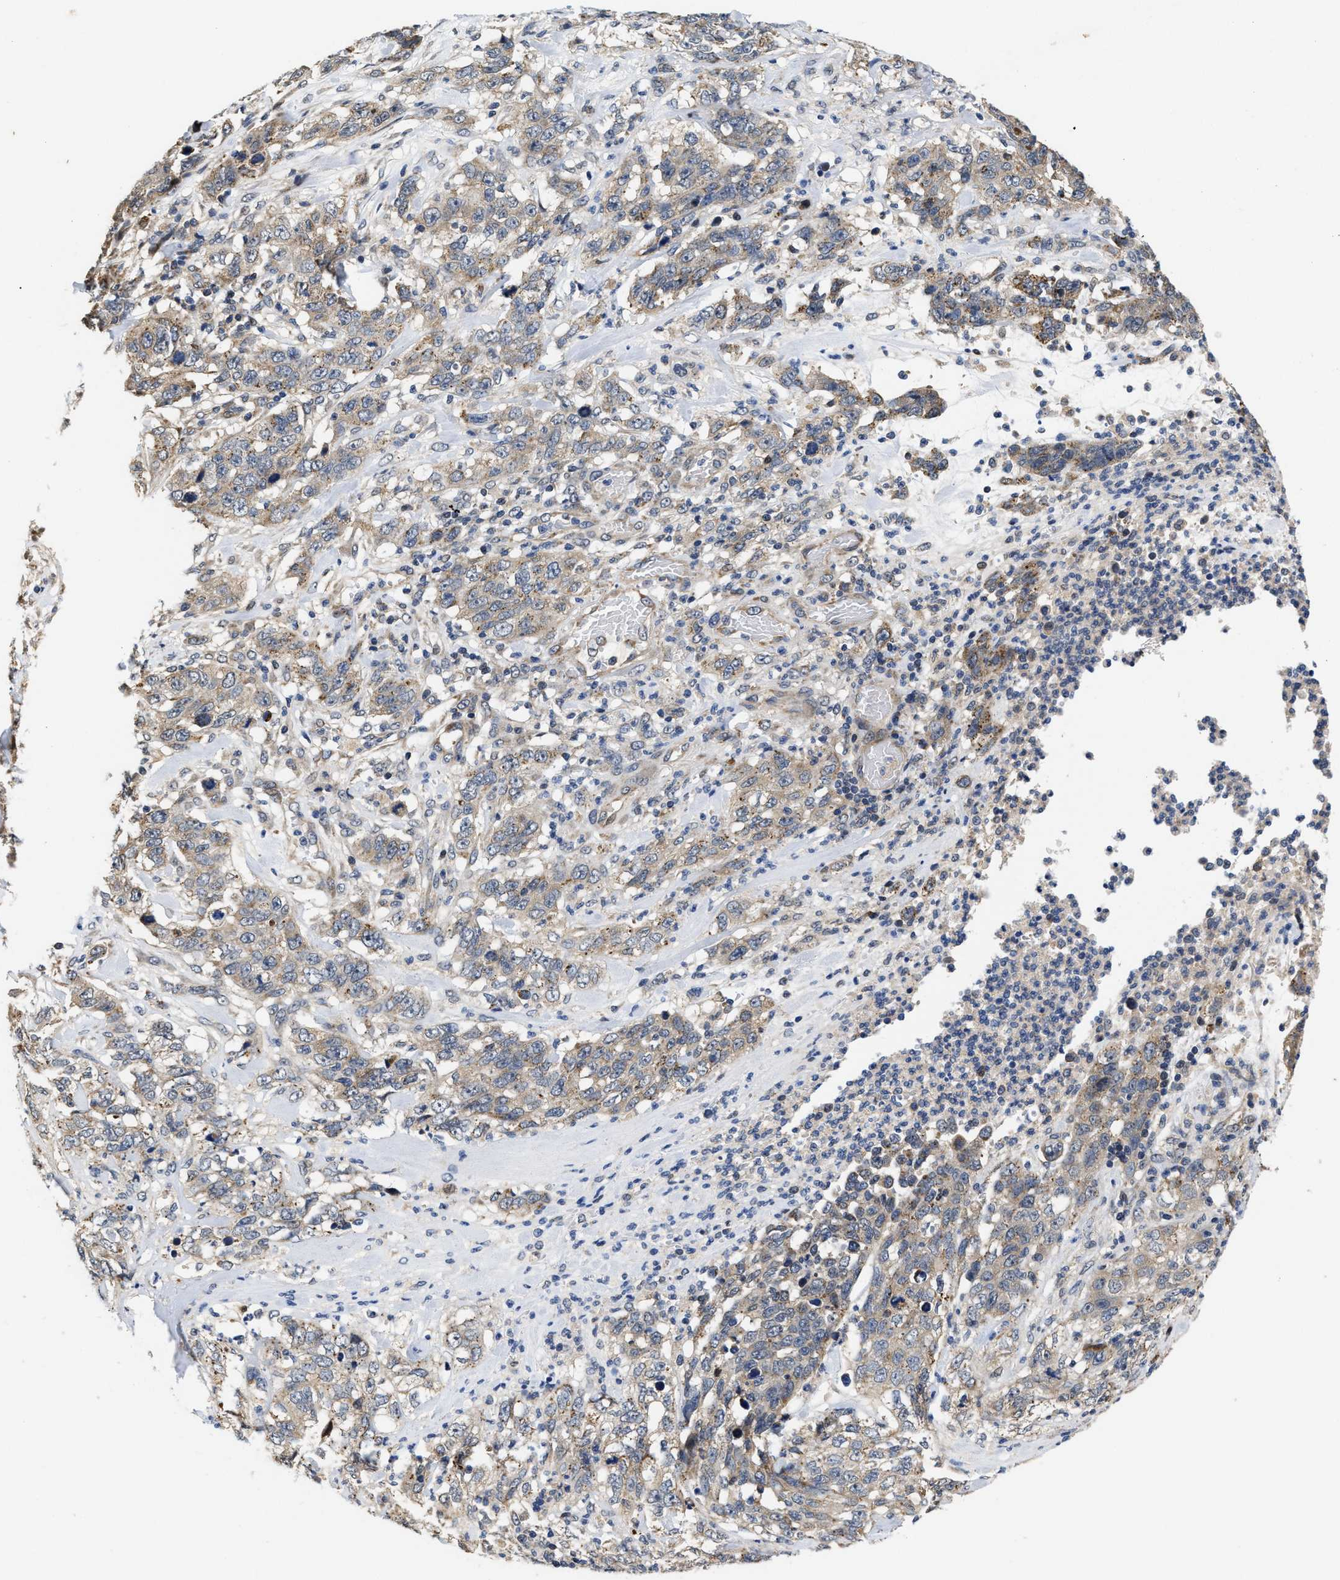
{"staining": {"intensity": "weak", "quantity": "25%-75%", "location": "cytoplasmic/membranous"}, "tissue": "stomach cancer", "cell_type": "Tumor cells", "image_type": "cancer", "snomed": [{"axis": "morphology", "description": "Adenocarcinoma, NOS"}, {"axis": "topography", "description": "Stomach"}], "caption": "Brown immunohistochemical staining in stomach cancer exhibits weak cytoplasmic/membranous positivity in about 25%-75% of tumor cells.", "gene": "SCYL2", "patient": {"sex": "male", "age": 48}}